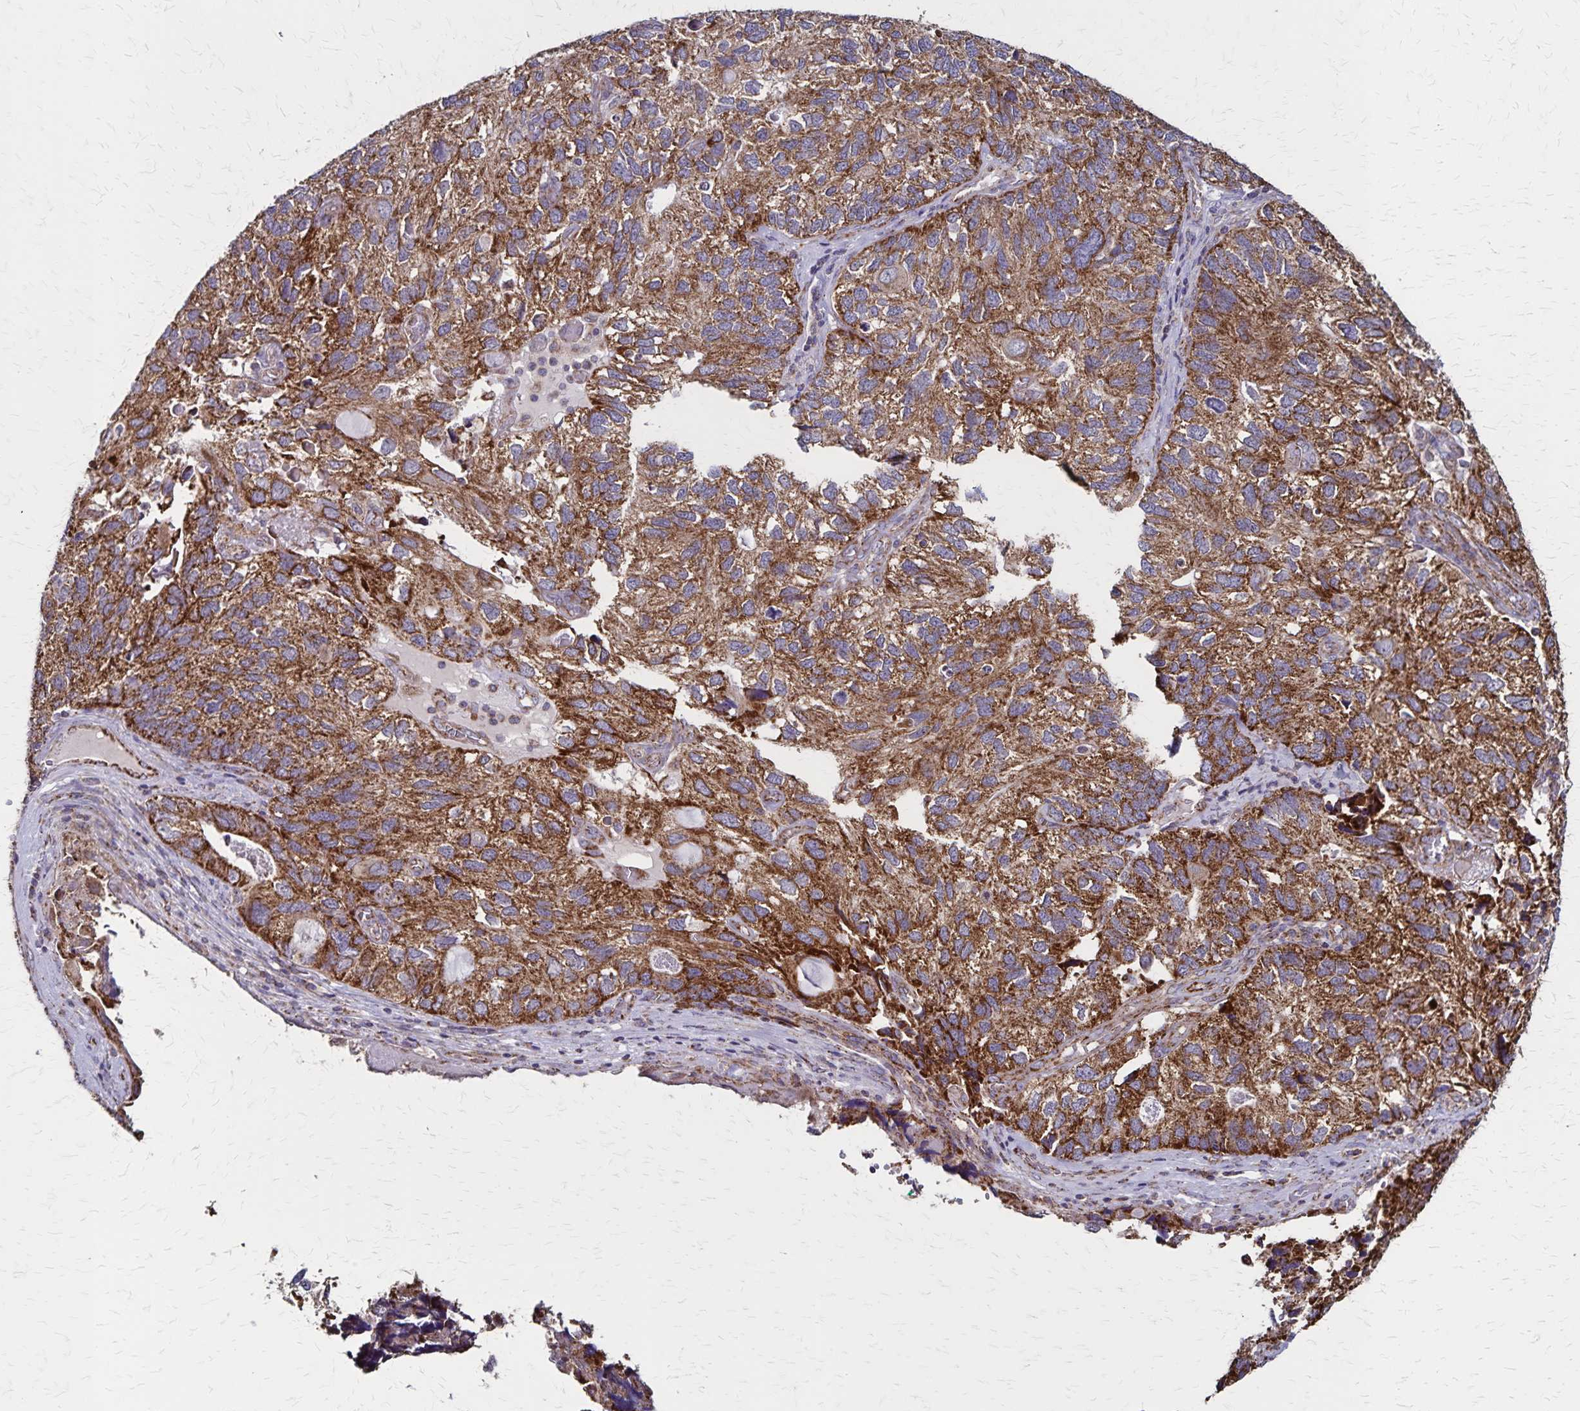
{"staining": {"intensity": "strong", "quantity": ">75%", "location": "cytoplasmic/membranous"}, "tissue": "endometrial cancer", "cell_type": "Tumor cells", "image_type": "cancer", "snomed": [{"axis": "morphology", "description": "Carcinoma, NOS"}, {"axis": "topography", "description": "Uterus"}], "caption": "This is an image of immunohistochemistry staining of endometrial cancer, which shows strong expression in the cytoplasmic/membranous of tumor cells.", "gene": "NFS1", "patient": {"sex": "female", "age": 76}}